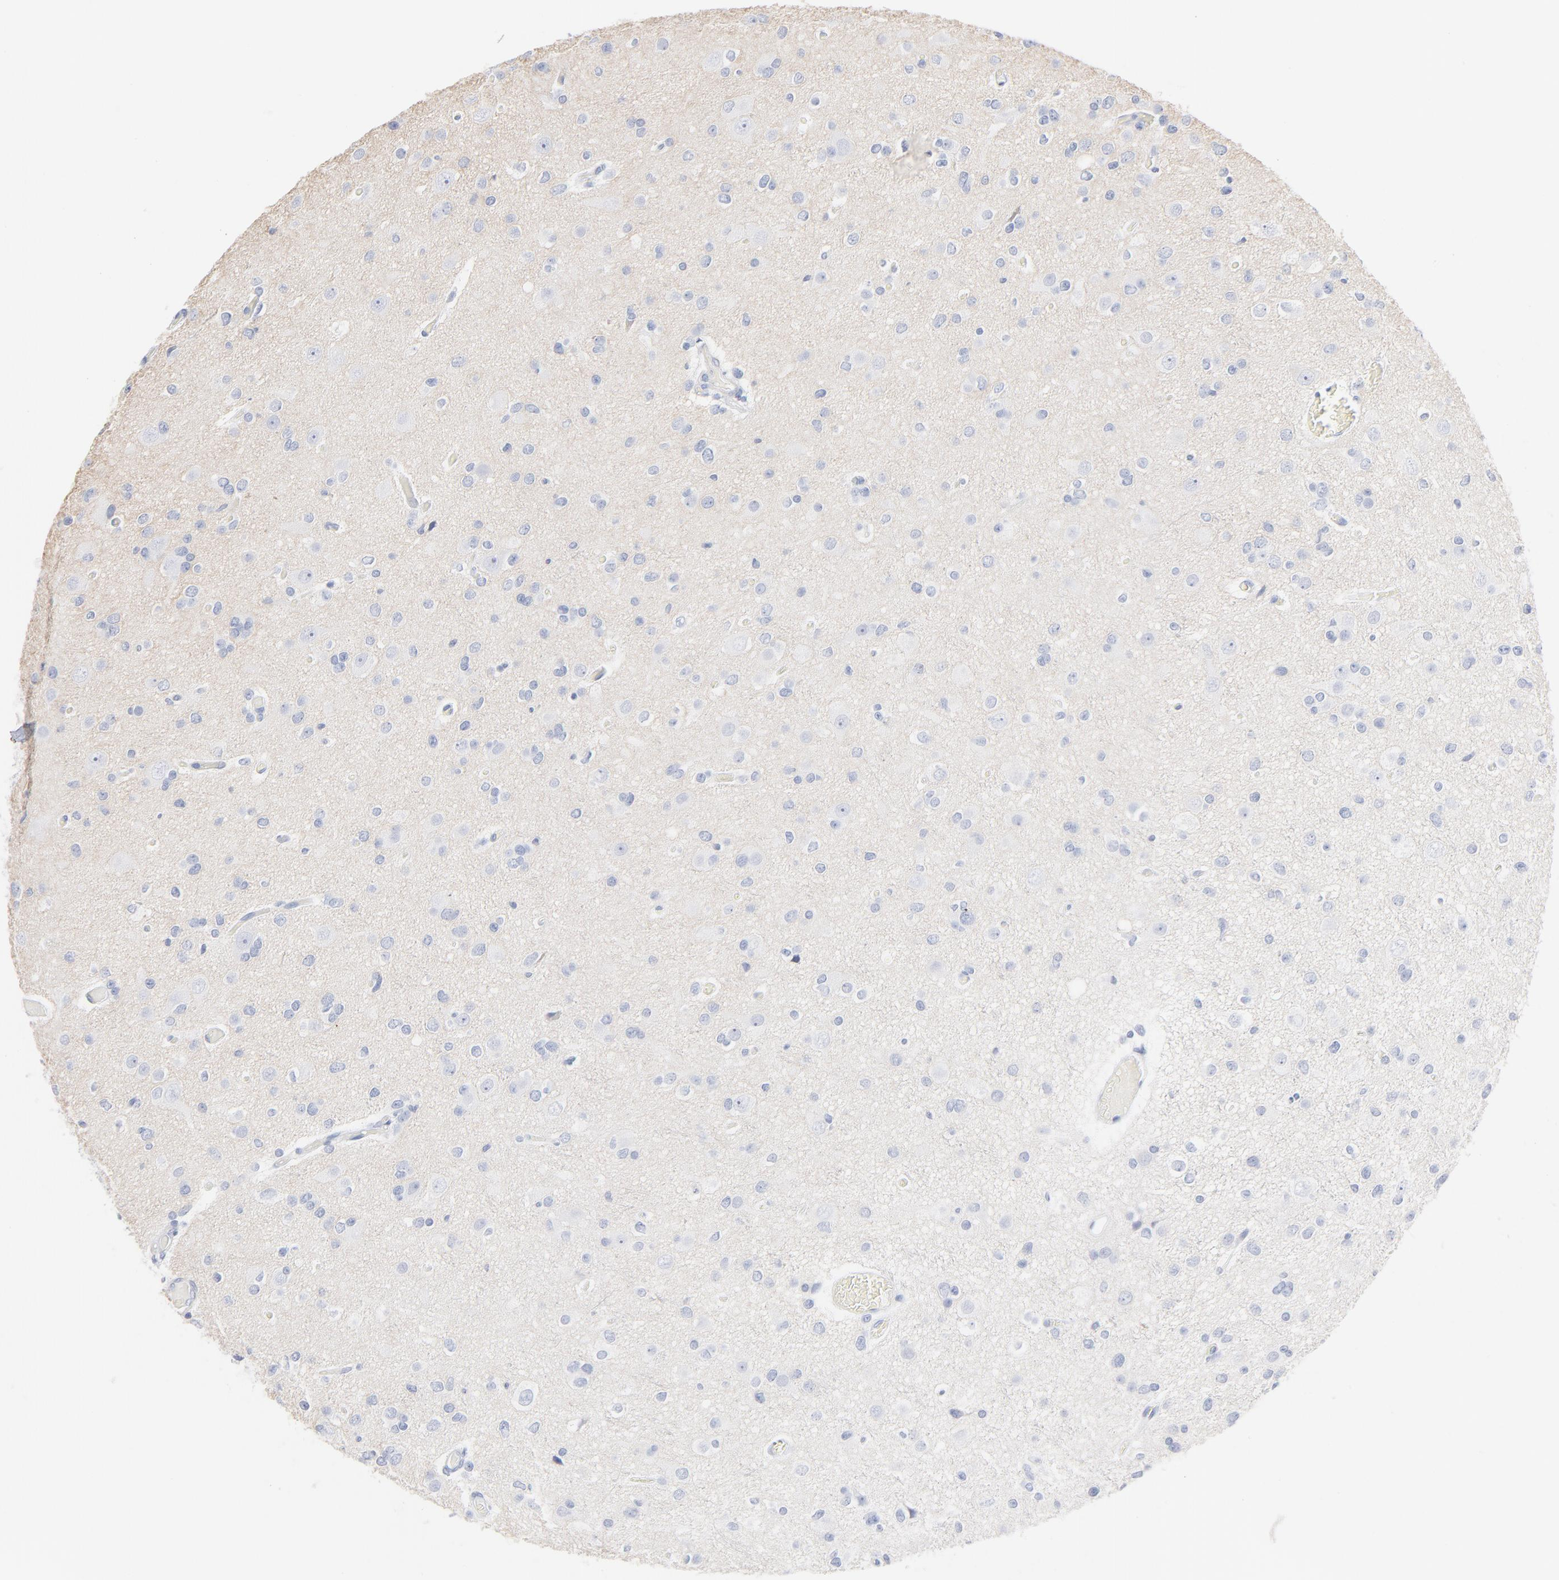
{"staining": {"intensity": "negative", "quantity": "none", "location": "none"}, "tissue": "glioma", "cell_type": "Tumor cells", "image_type": "cancer", "snomed": [{"axis": "morphology", "description": "Glioma, malignant, Low grade"}, {"axis": "topography", "description": "Brain"}], "caption": "Tumor cells show no significant protein positivity in malignant glioma (low-grade).", "gene": "AGTR1", "patient": {"sex": "male", "age": 42}}